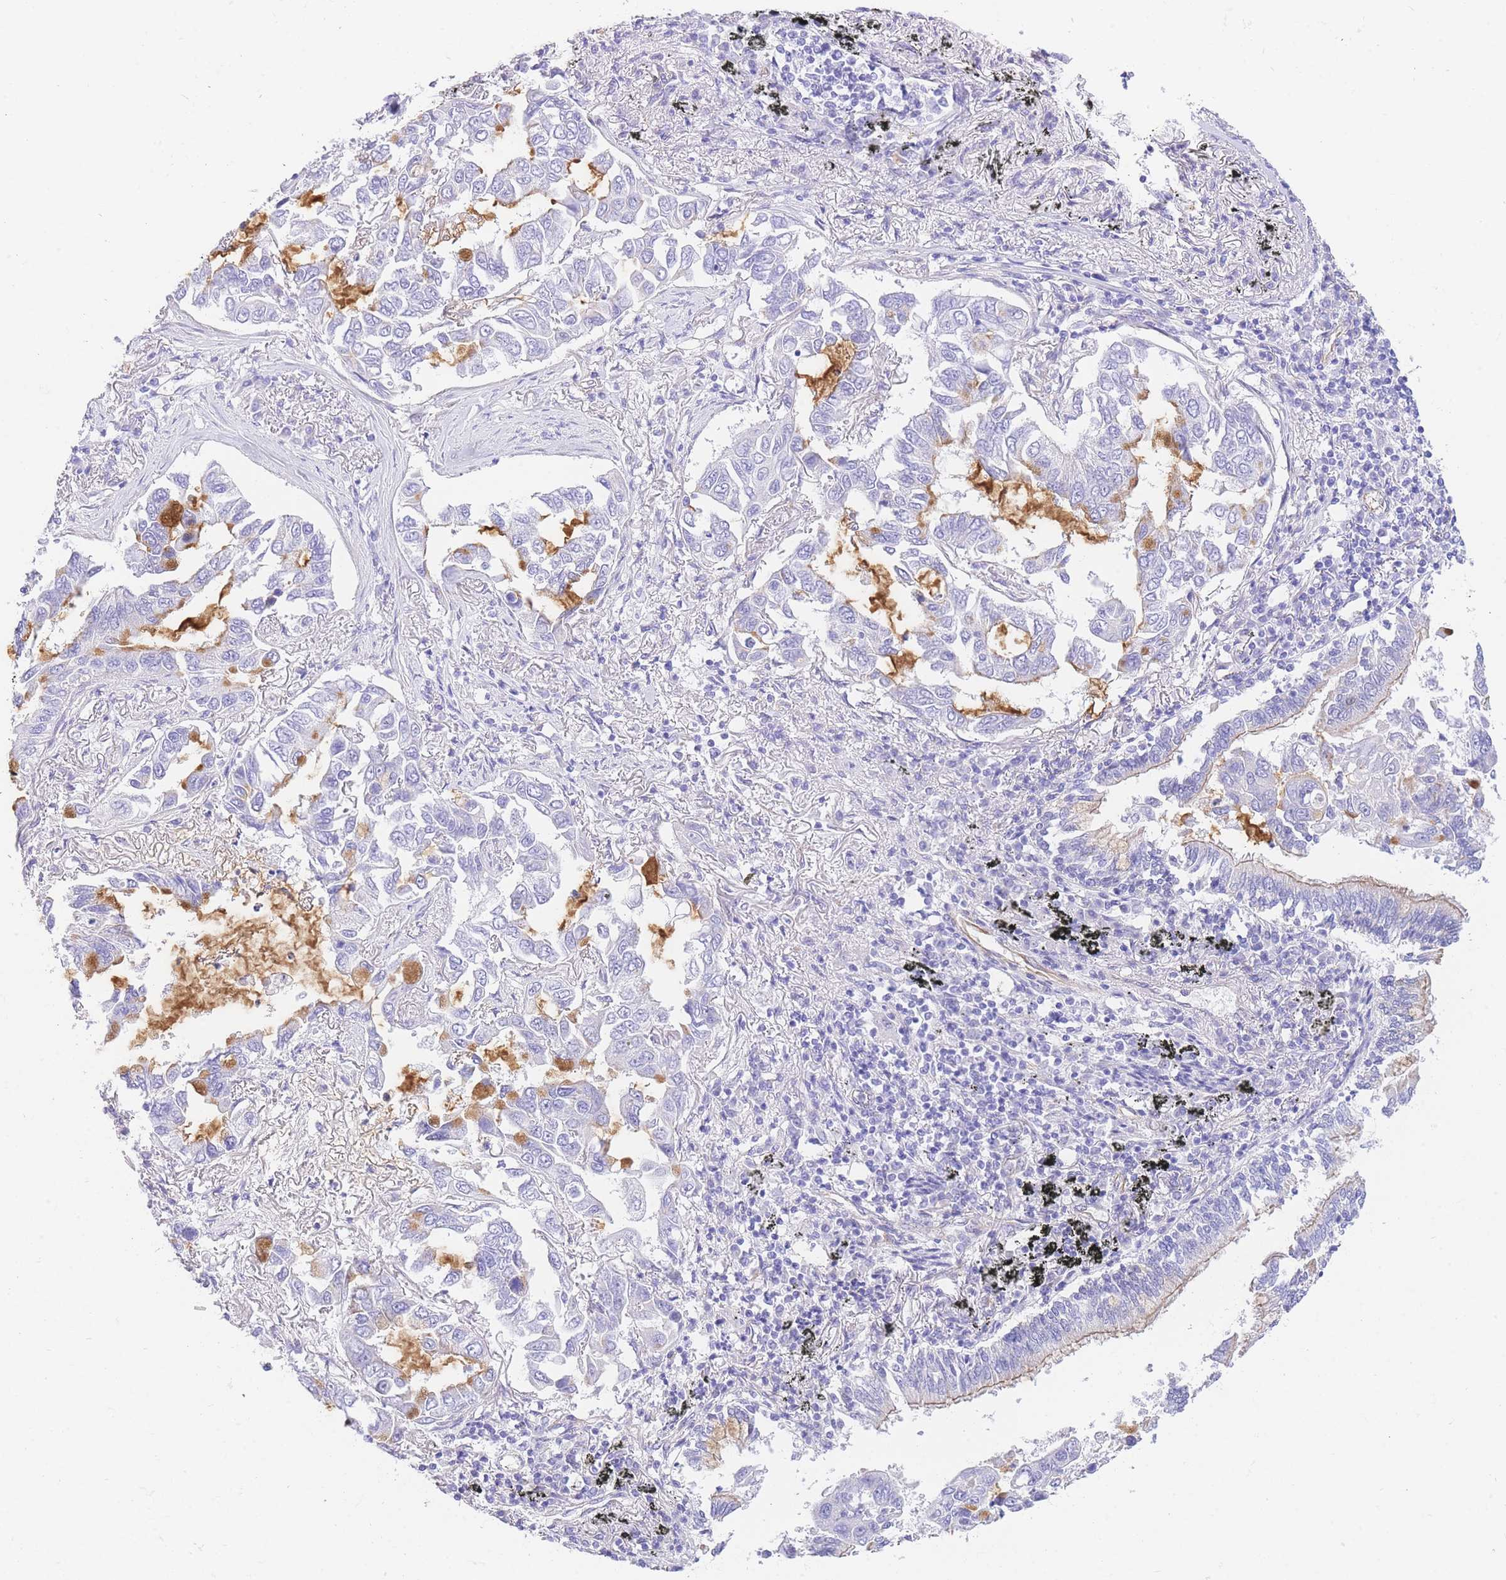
{"staining": {"intensity": "negative", "quantity": "none", "location": "none"}, "tissue": "lung cancer", "cell_type": "Tumor cells", "image_type": "cancer", "snomed": [{"axis": "morphology", "description": "Adenocarcinoma, NOS"}, {"axis": "topography", "description": "Lung"}], "caption": "Lung cancer (adenocarcinoma) was stained to show a protein in brown. There is no significant staining in tumor cells.", "gene": "SRSF12", "patient": {"sex": "male", "age": 64}}